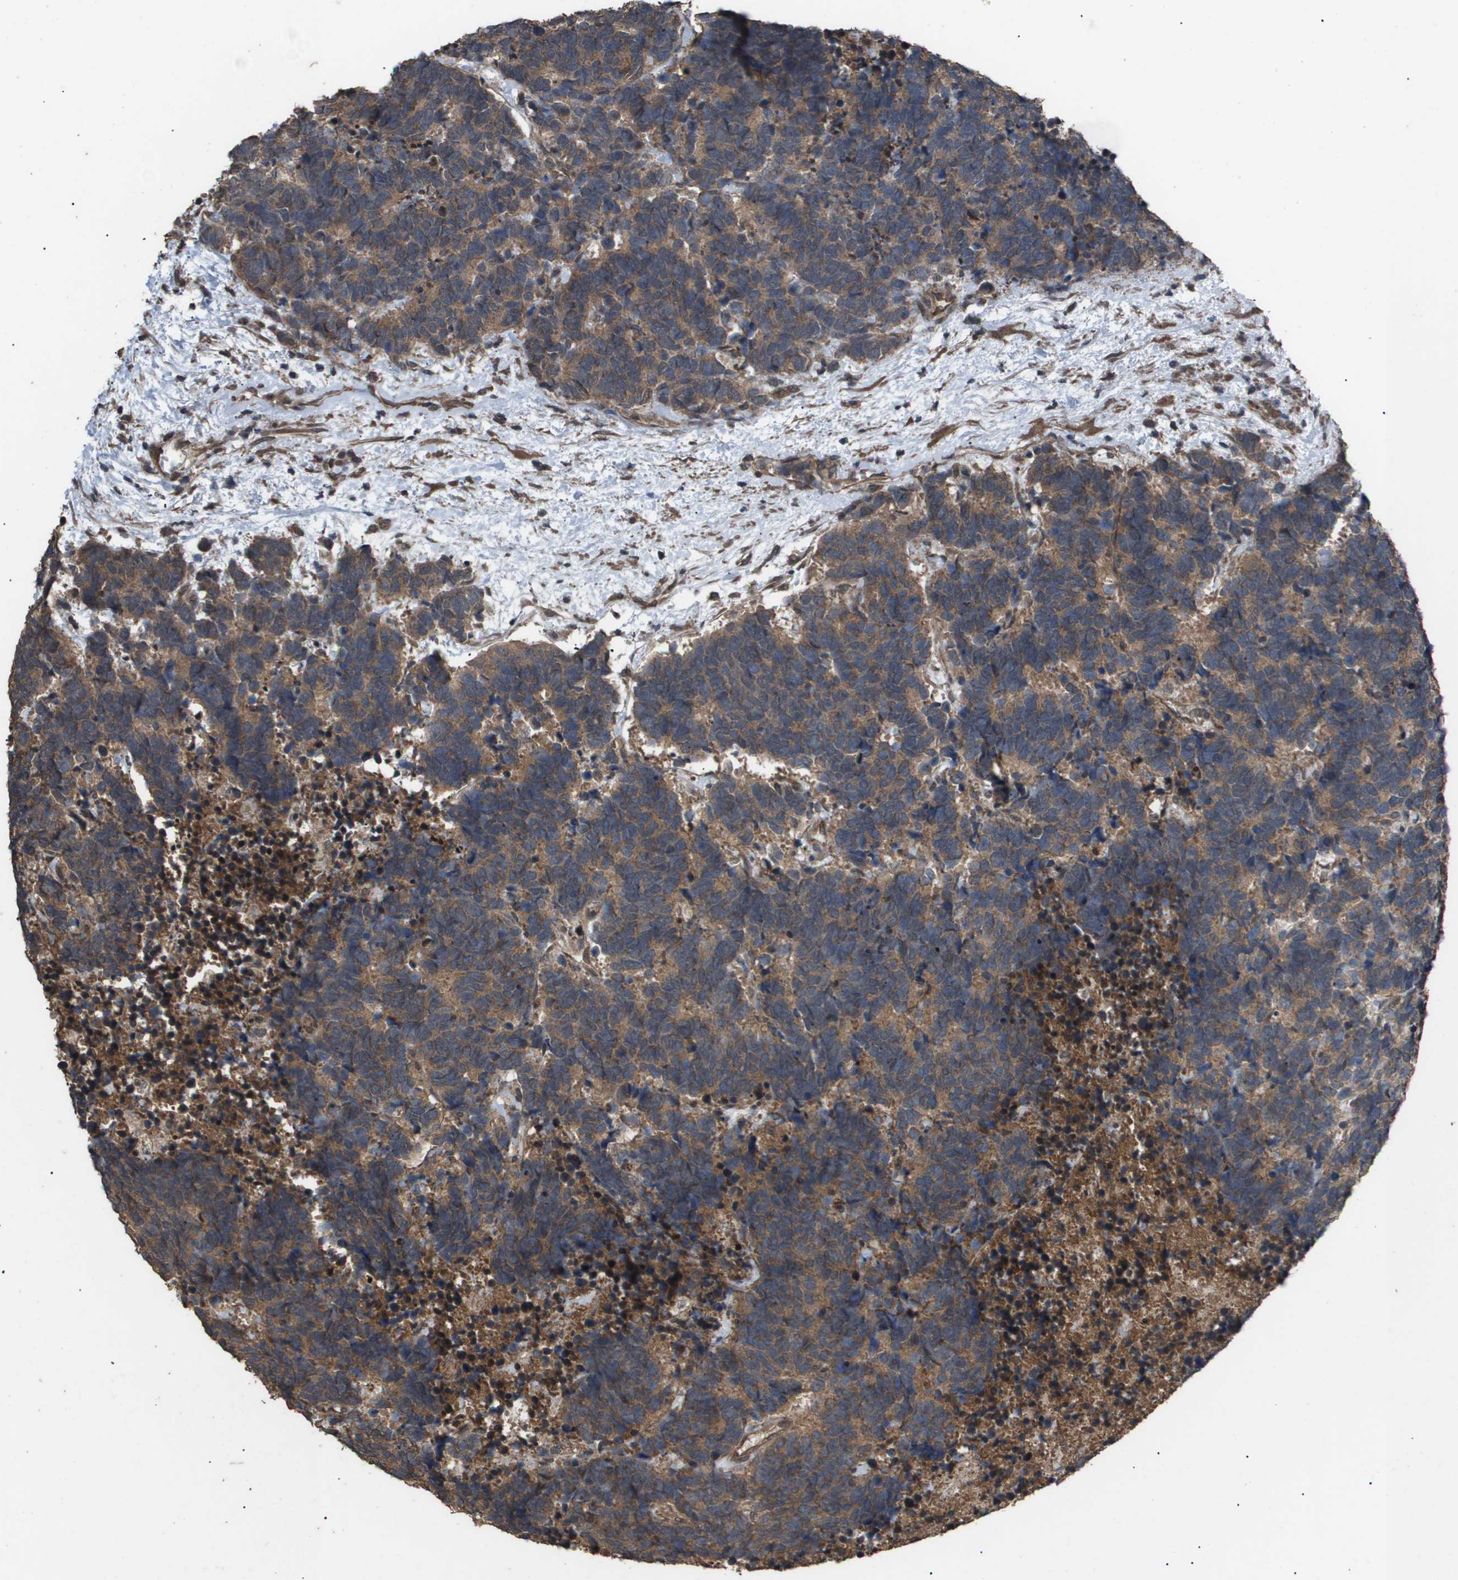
{"staining": {"intensity": "moderate", "quantity": ">75%", "location": "cytoplasmic/membranous"}, "tissue": "carcinoid", "cell_type": "Tumor cells", "image_type": "cancer", "snomed": [{"axis": "morphology", "description": "Carcinoma, NOS"}, {"axis": "morphology", "description": "Carcinoid, malignant, NOS"}, {"axis": "topography", "description": "Urinary bladder"}], "caption": "Protein expression analysis of human carcinoma reveals moderate cytoplasmic/membranous staining in approximately >75% of tumor cells.", "gene": "CUL5", "patient": {"sex": "male", "age": 57}}